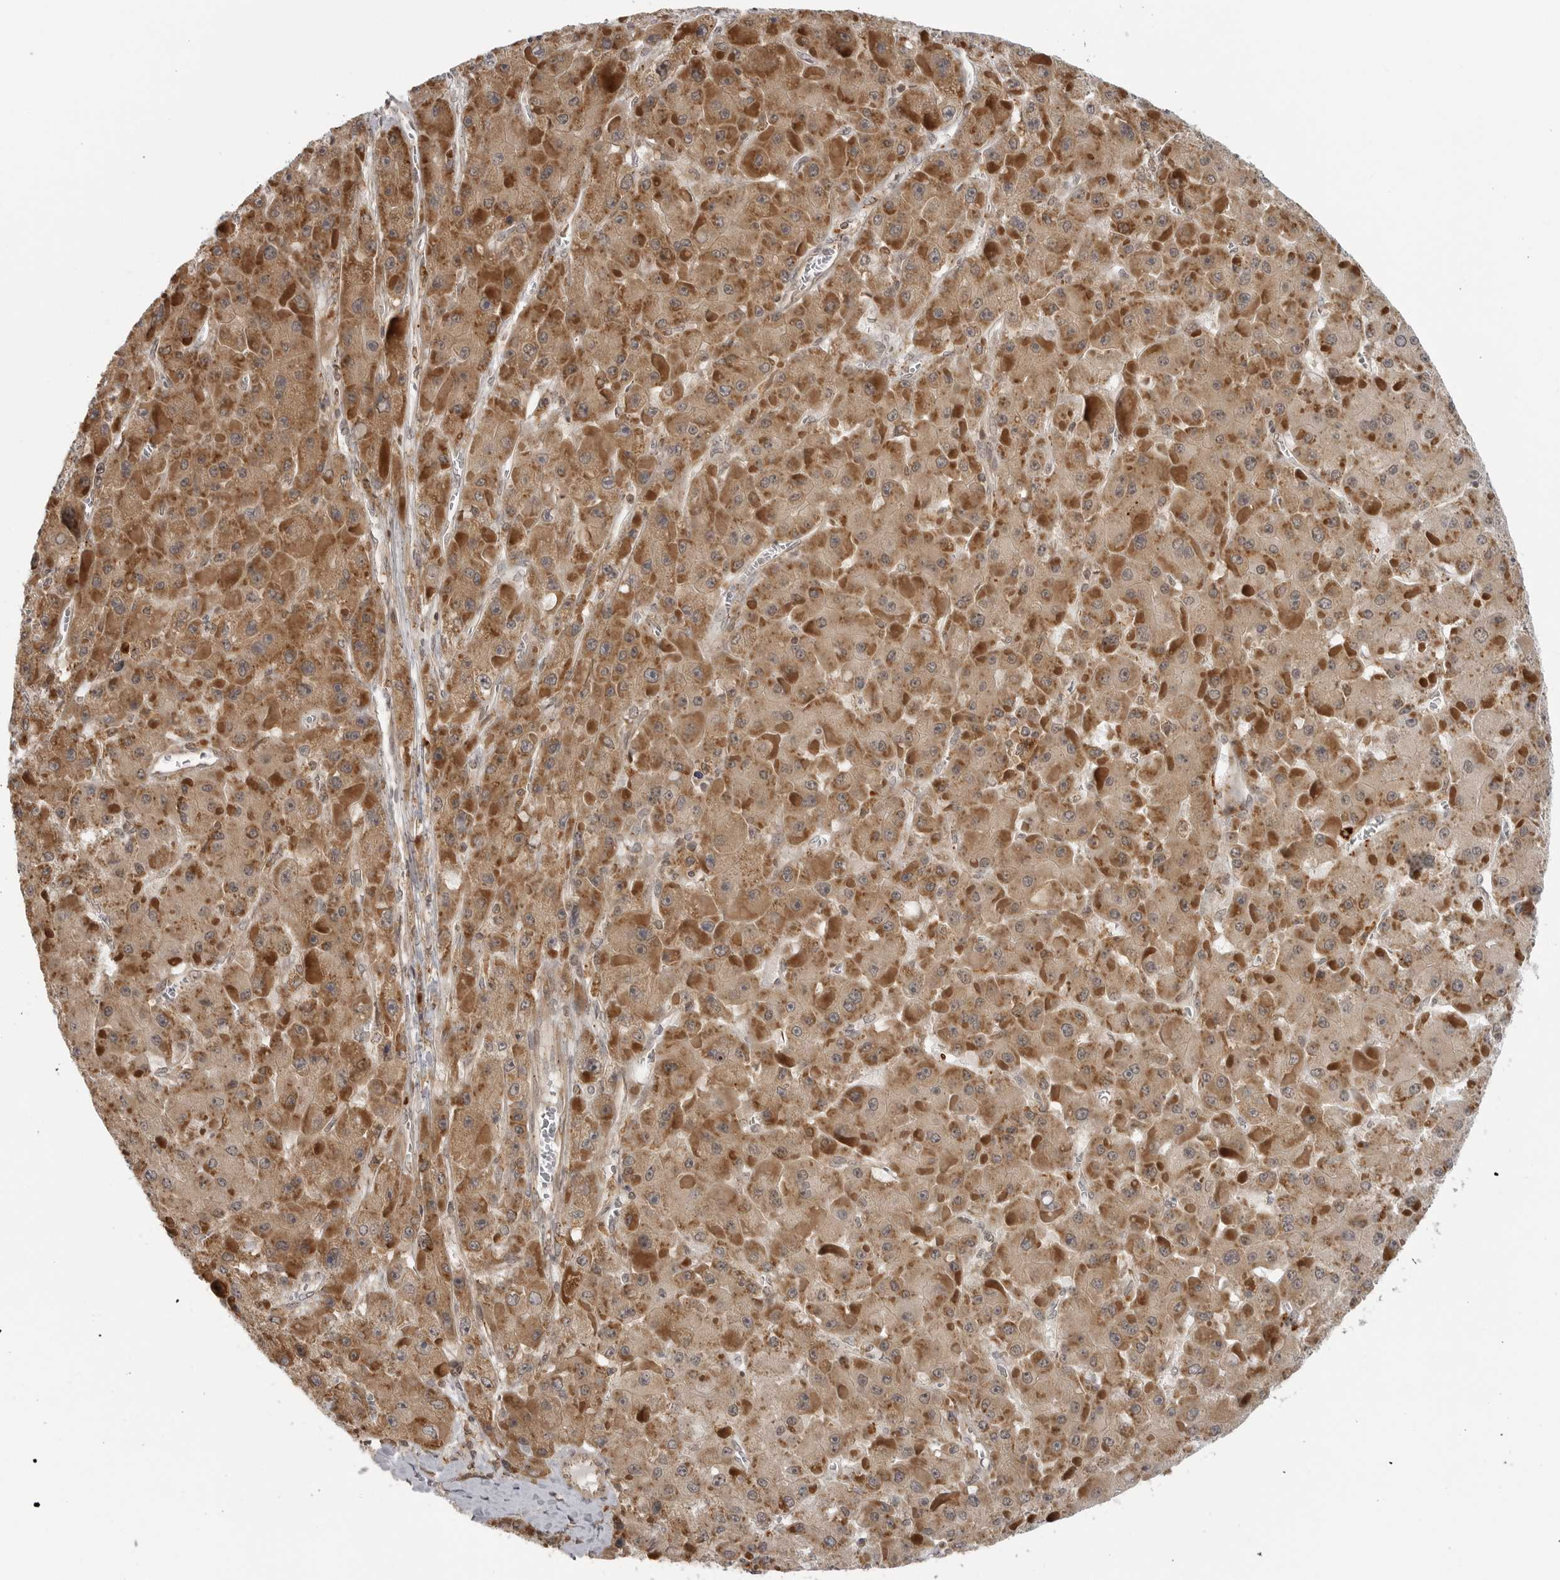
{"staining": {"intensity": "moderate", "quantity": ">75%", "location": "cytoplasmic/membranous"}, "tissue": "liver cancer", "cell_type": "Tumor cells", "image_type": "cancer", "snomed": [{"axis": "morphology", "description": "Carcinoma, Hepatocellular, NOS"}, {"axis": "topography", "description": "Liver"}], "caption": "Brown immunohistochemical staining in liver cancer (hepatocellular carcinoma) shows moderate cytoplasmic/membranous positivity in approximately >75% of tumor cells.", "gene": "COPA", "patient": {"sex": "female", "age": 73}}